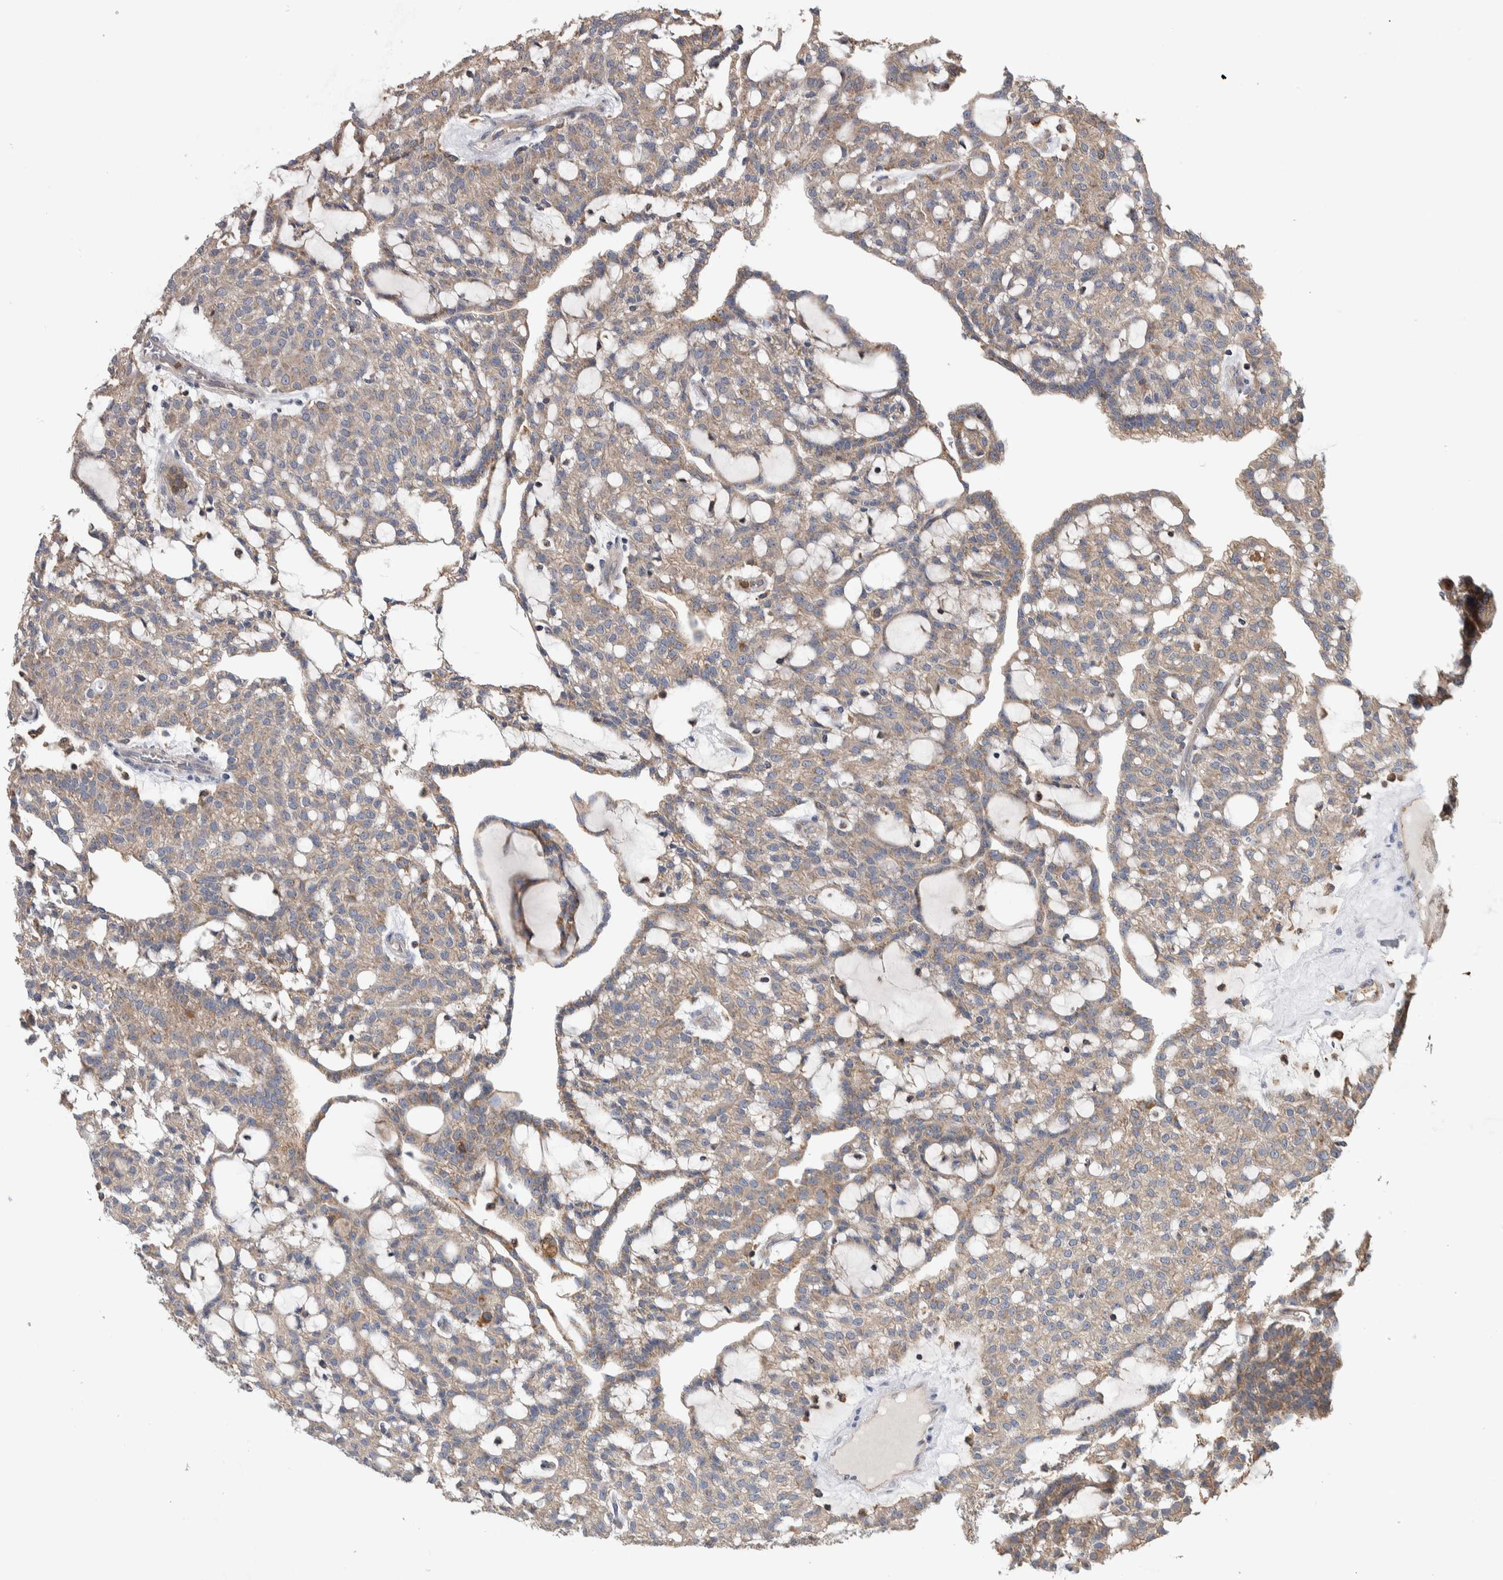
{"staining": {"intensity": "weak", "quantity": ">75%", "location": "cytoplasmic/membranous"}, "tissue": "renal cancer", "cell_type": "Tumor cells", "image_type": "cancer", "snomed": [{"axis": "morphology", "description": "Adenocarcinoma, NOS"}, {"axis": "topography", "description": "Kidney"}], "caption": "Protein staining reveals weak cytoplasmic/membranous positivity in approximately >75% of tumor cells in adenocarcinoma (renal).", "gene": "SDCBP", "patient": {"sex": "male", "age": 63}}